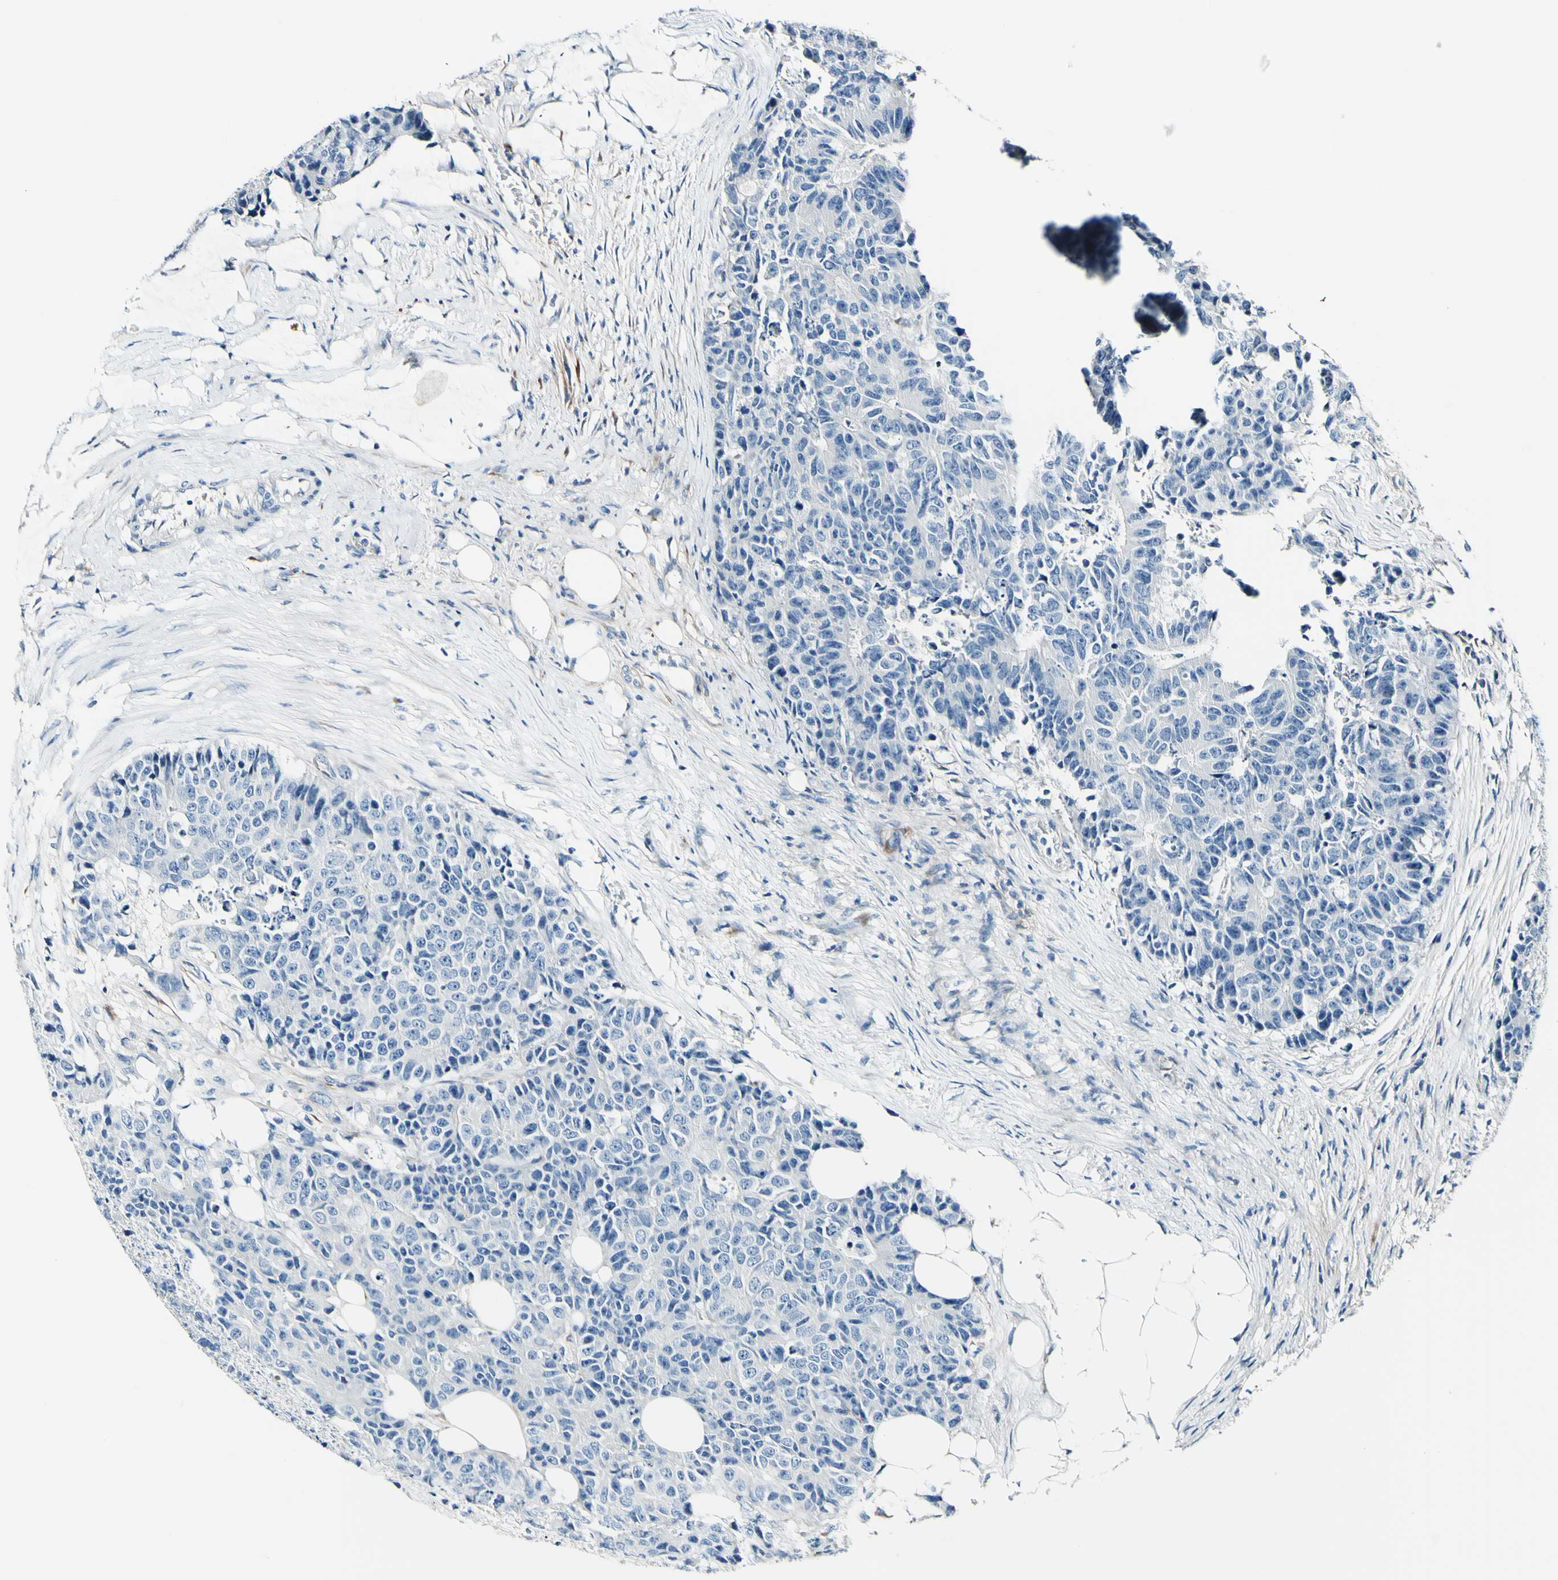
{"staining": {"intensity": "negative", "quantity": "none", "location": "none"}, "tissue": "colorectal cancer", "cell_type": "Tumor cells", "image_type": "cancer", "snomed": [{"axis": "morphology", "description": "Adenocarcinoma, NOS"}, {"axis": "topography", "description": "Colon"}], "caption": "This is an immunohistochemistry (IHC) micrograph of adenocarcinoma (colorectal). There is no expression in tumor cells.", "gene": "COL6A3", "patient": {"sex": "female", "age": 86}}